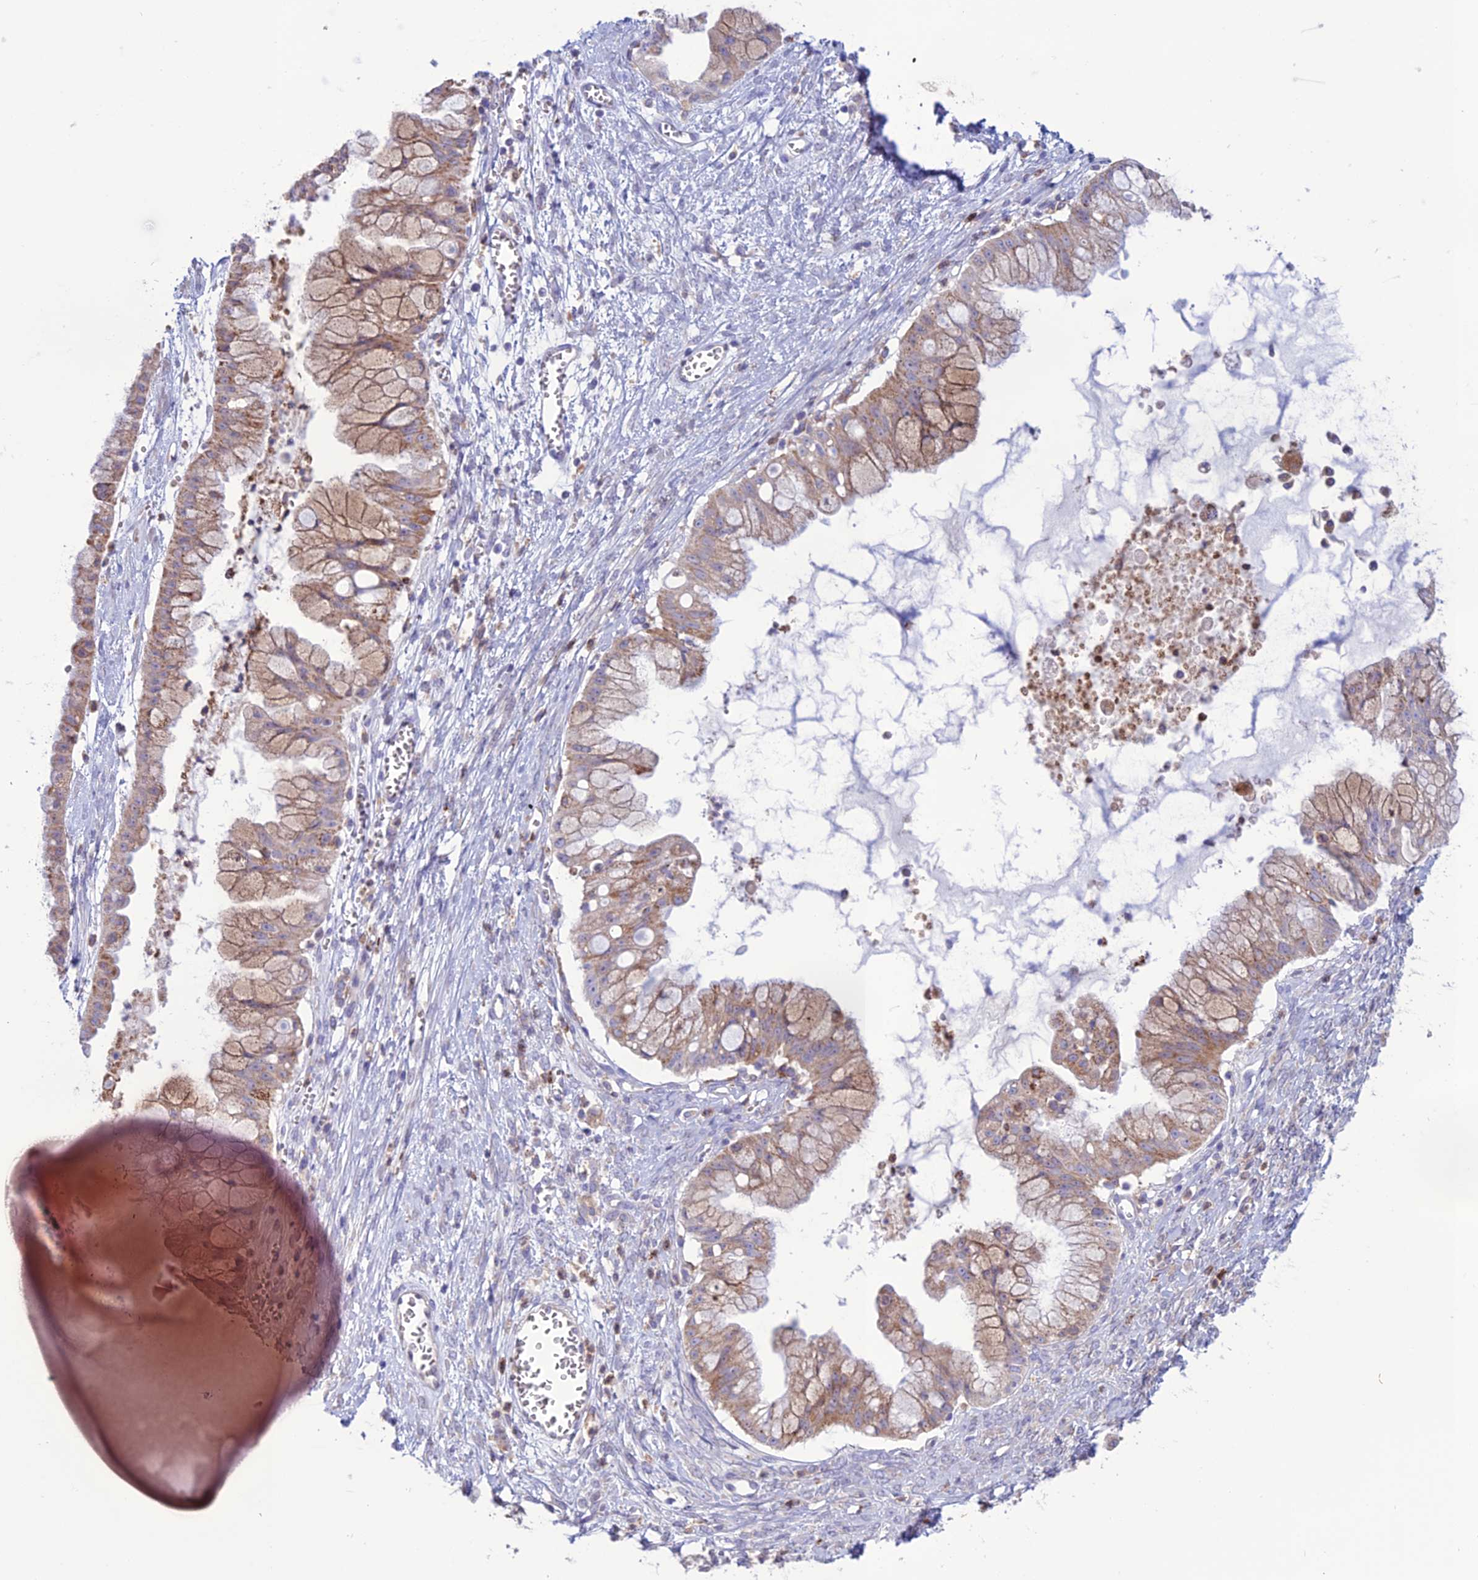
{"staining": {"intensity": "moderate", "quantity": "25%-75%", "location": "cytoplasmic/membranous"}, "tissue": "ovarian cancer", "cell_type": "Tumor cells", "image_type": "cancer", "snomed": [{"axis": "morphology", "description": "Cystadenocarcinoma, mucinous, NOS"}, {"axis": "topography", "description": "Ovary"}], "caption": "DAB (3,3'-diaminobenzidine) immunohistochemical staining of human ovarian cancer displays moderate cytoplasmic/membranous protein staining in approximately 25%-75% of tumor cells.", "gene": "CLCN7", "patient": {"sex": "female", "age": 70}}